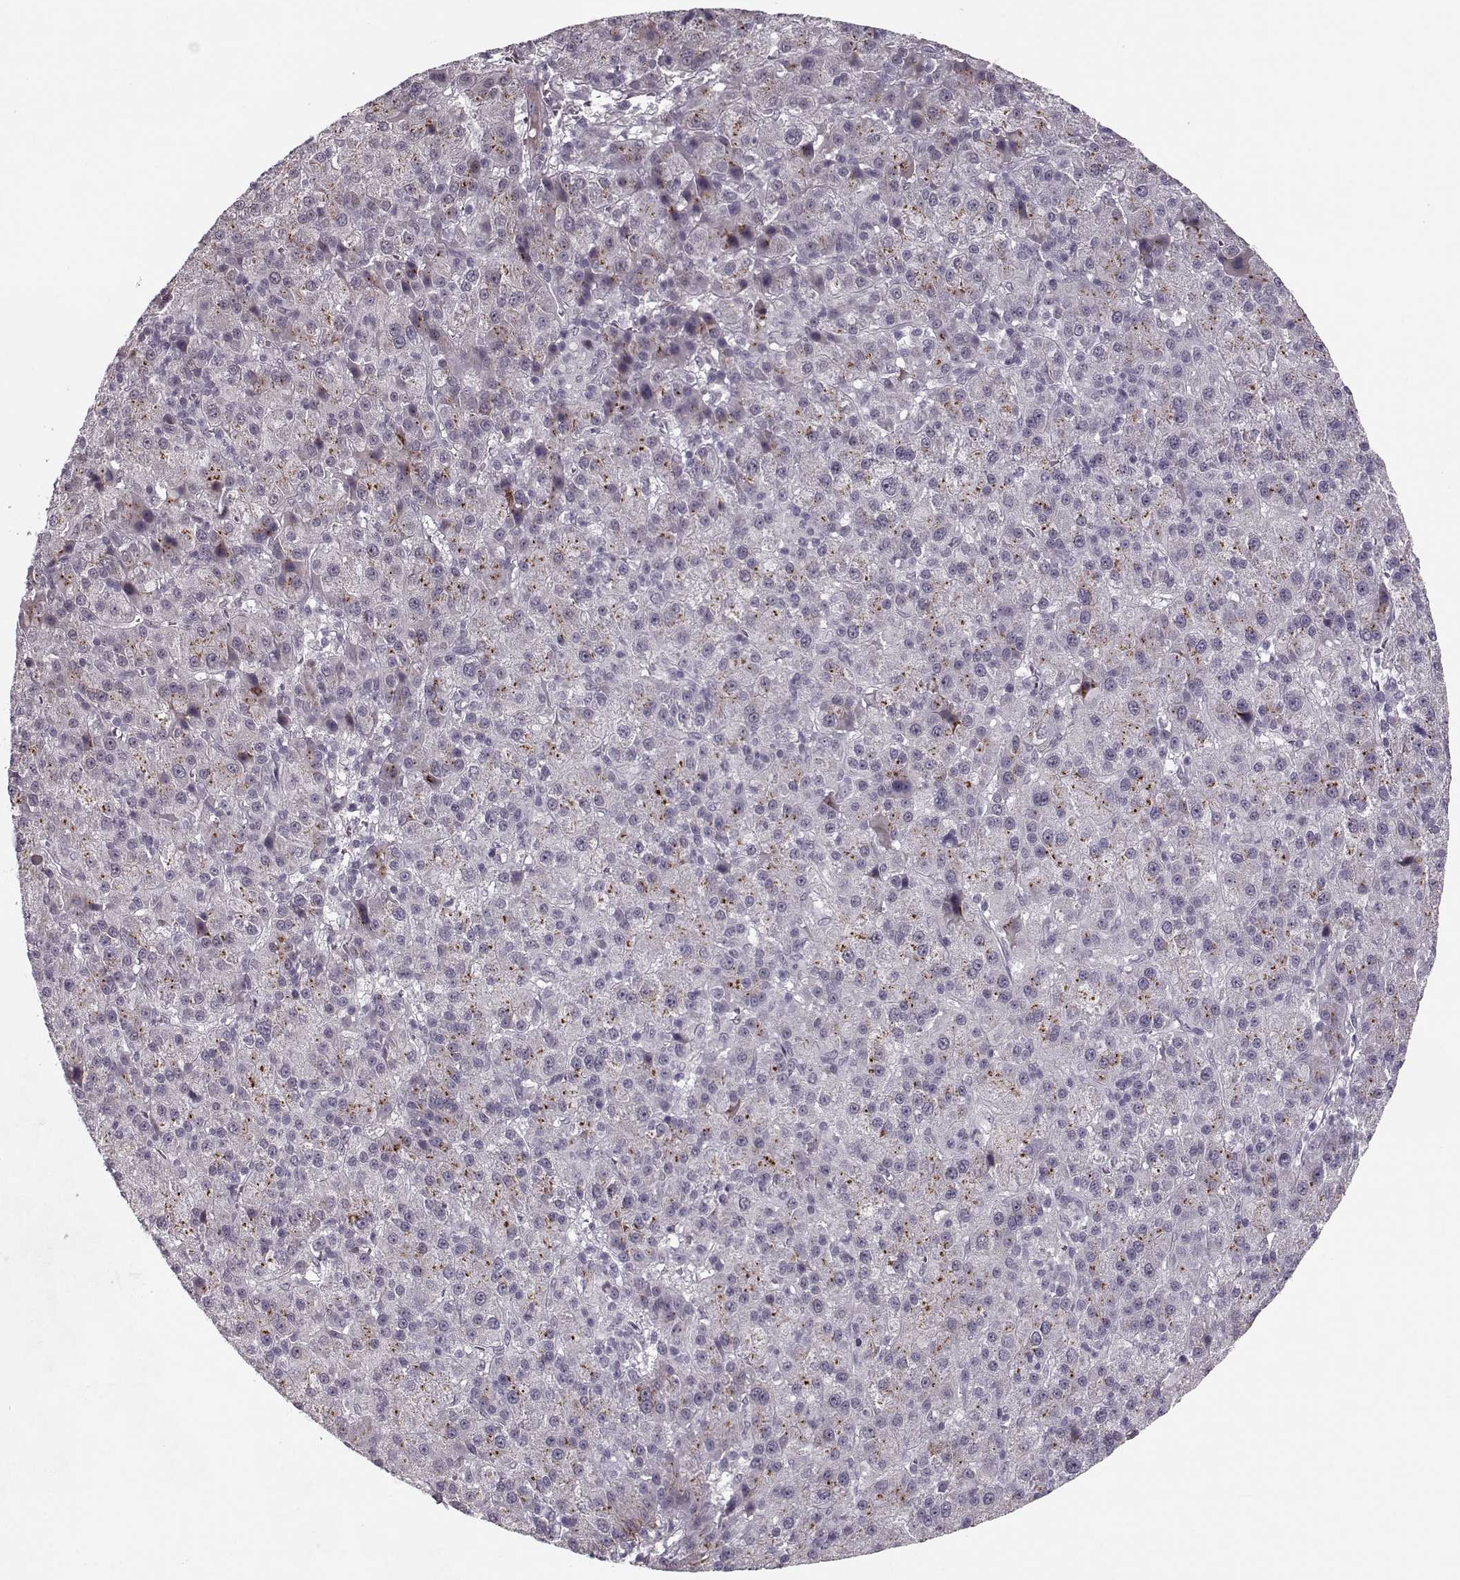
{"staining": {"intensity": "negative", "quantity": "none", "location": "none"}, "tissue": "liver cancer", "cell_type": "Tumor cells", "image_type": "cancer", "snomed": [{"axis": "morphology", "description": "Carcinoma, Hepatocellular, NOS"}, {"axis": "topography", "description": "Liver"}], "caption": "IHC histopathology image of neoplastic tissue: human liver cancer stained with DAB exhibits no significant protein positivity in tumor cells.", "gene": "DNAI3", "patient": {"sex": "female", "age": 60}}